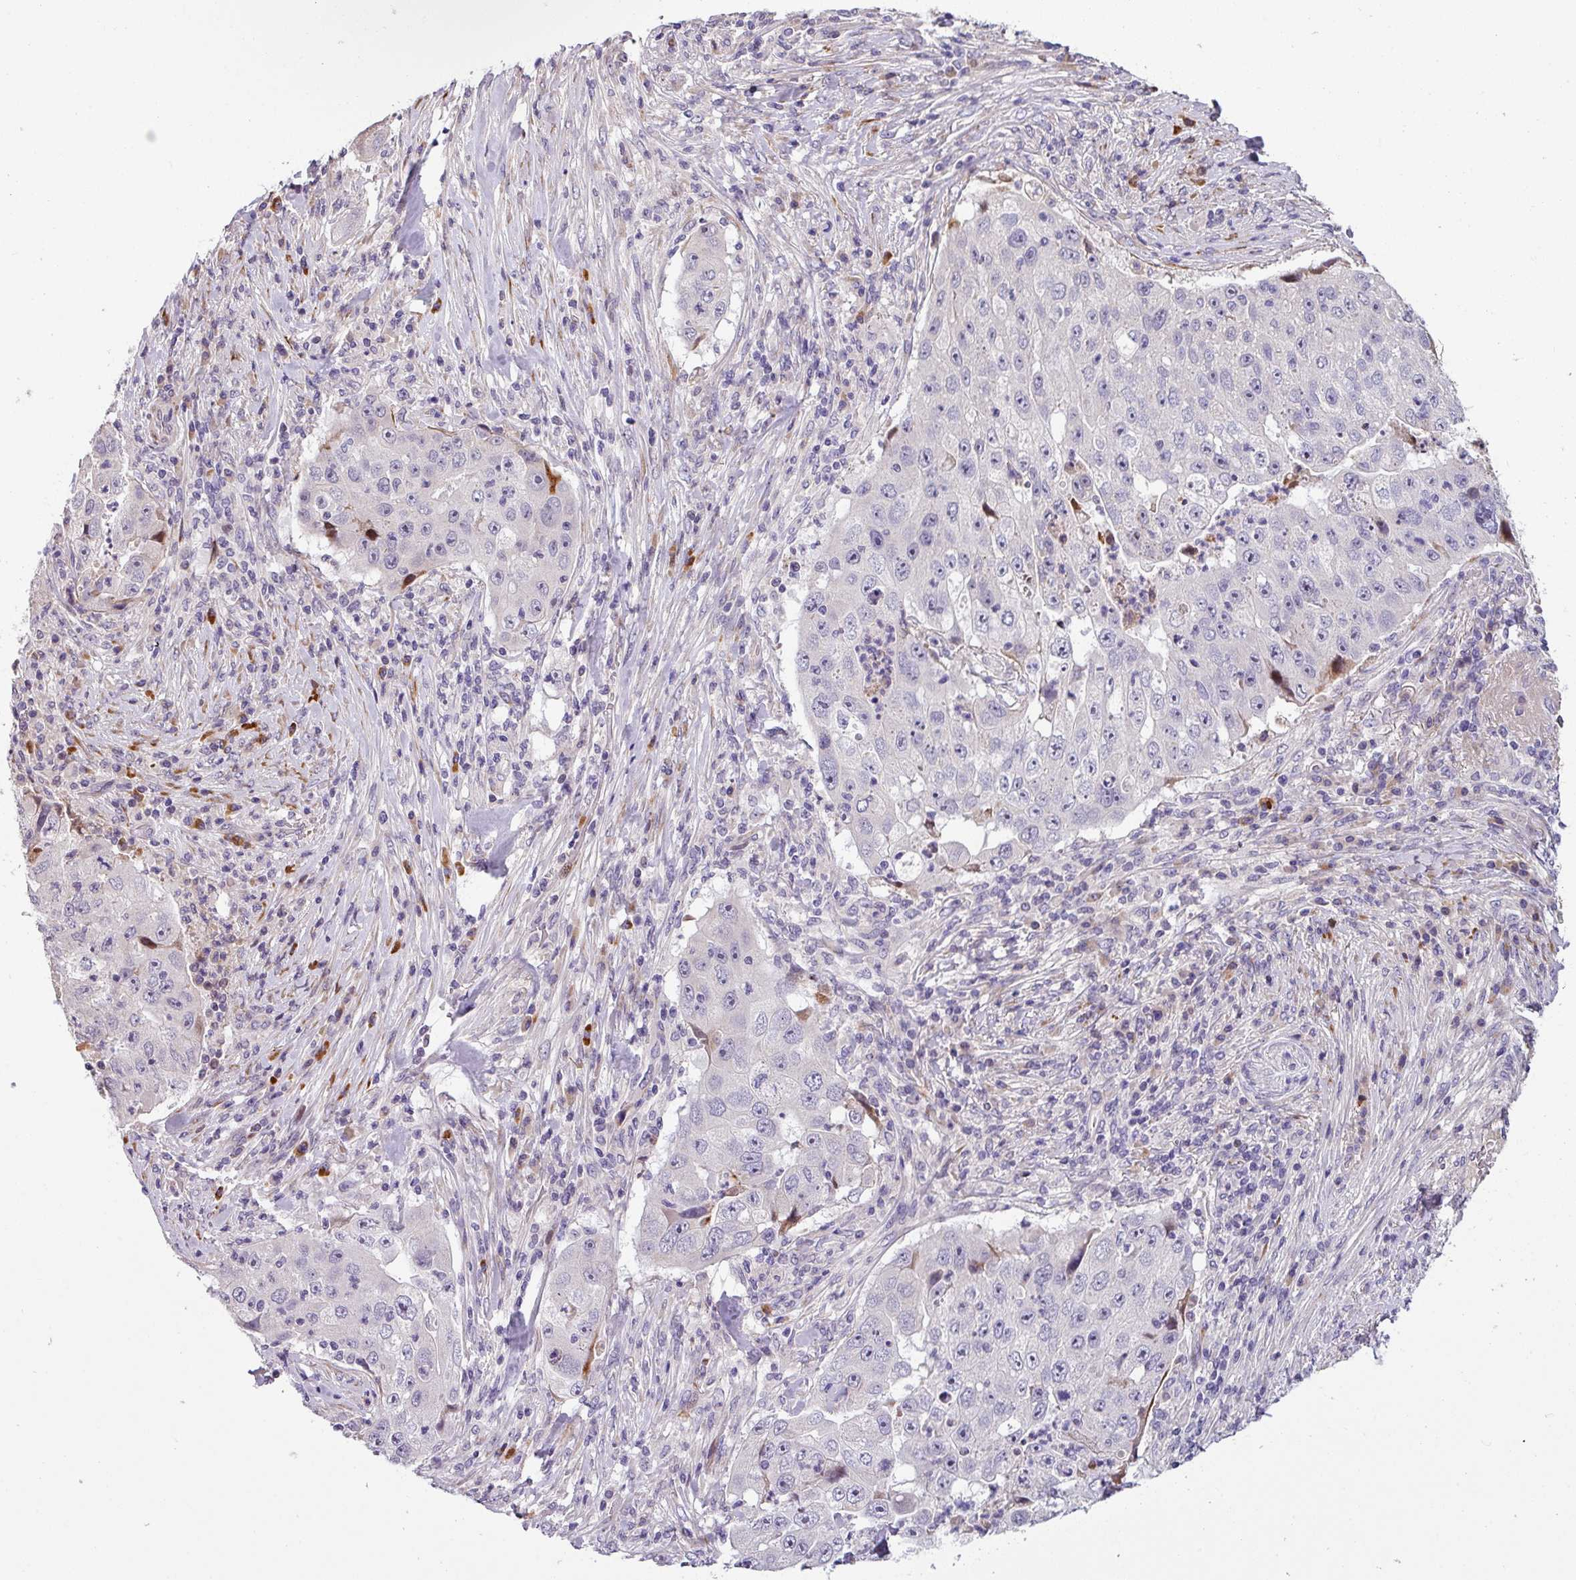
{"staining": {"intensity": "negative", "quantity": "none", "location": "none"}, "tissue": "lung cancer", "cell_type": "Tumor cells", "image_type": "cancer", "snomed": [{"axis": "morphology", "description": "Squamous cell carcinoma, NOS"}, {"axis": "topography", "description": "Lung"}], "caption": "A histopathology image of human lung cancer (squamous cell carcinoma) is negative for staining in tumor cells. (Stains: DAB (3,3'-diaminobenzidine) IHC with hematoxylin counter stain, Microscopy: brightfield microscopy at high magnification).", "gene": "KLHL3", "patient": {"sex": "male", "age": 64}}